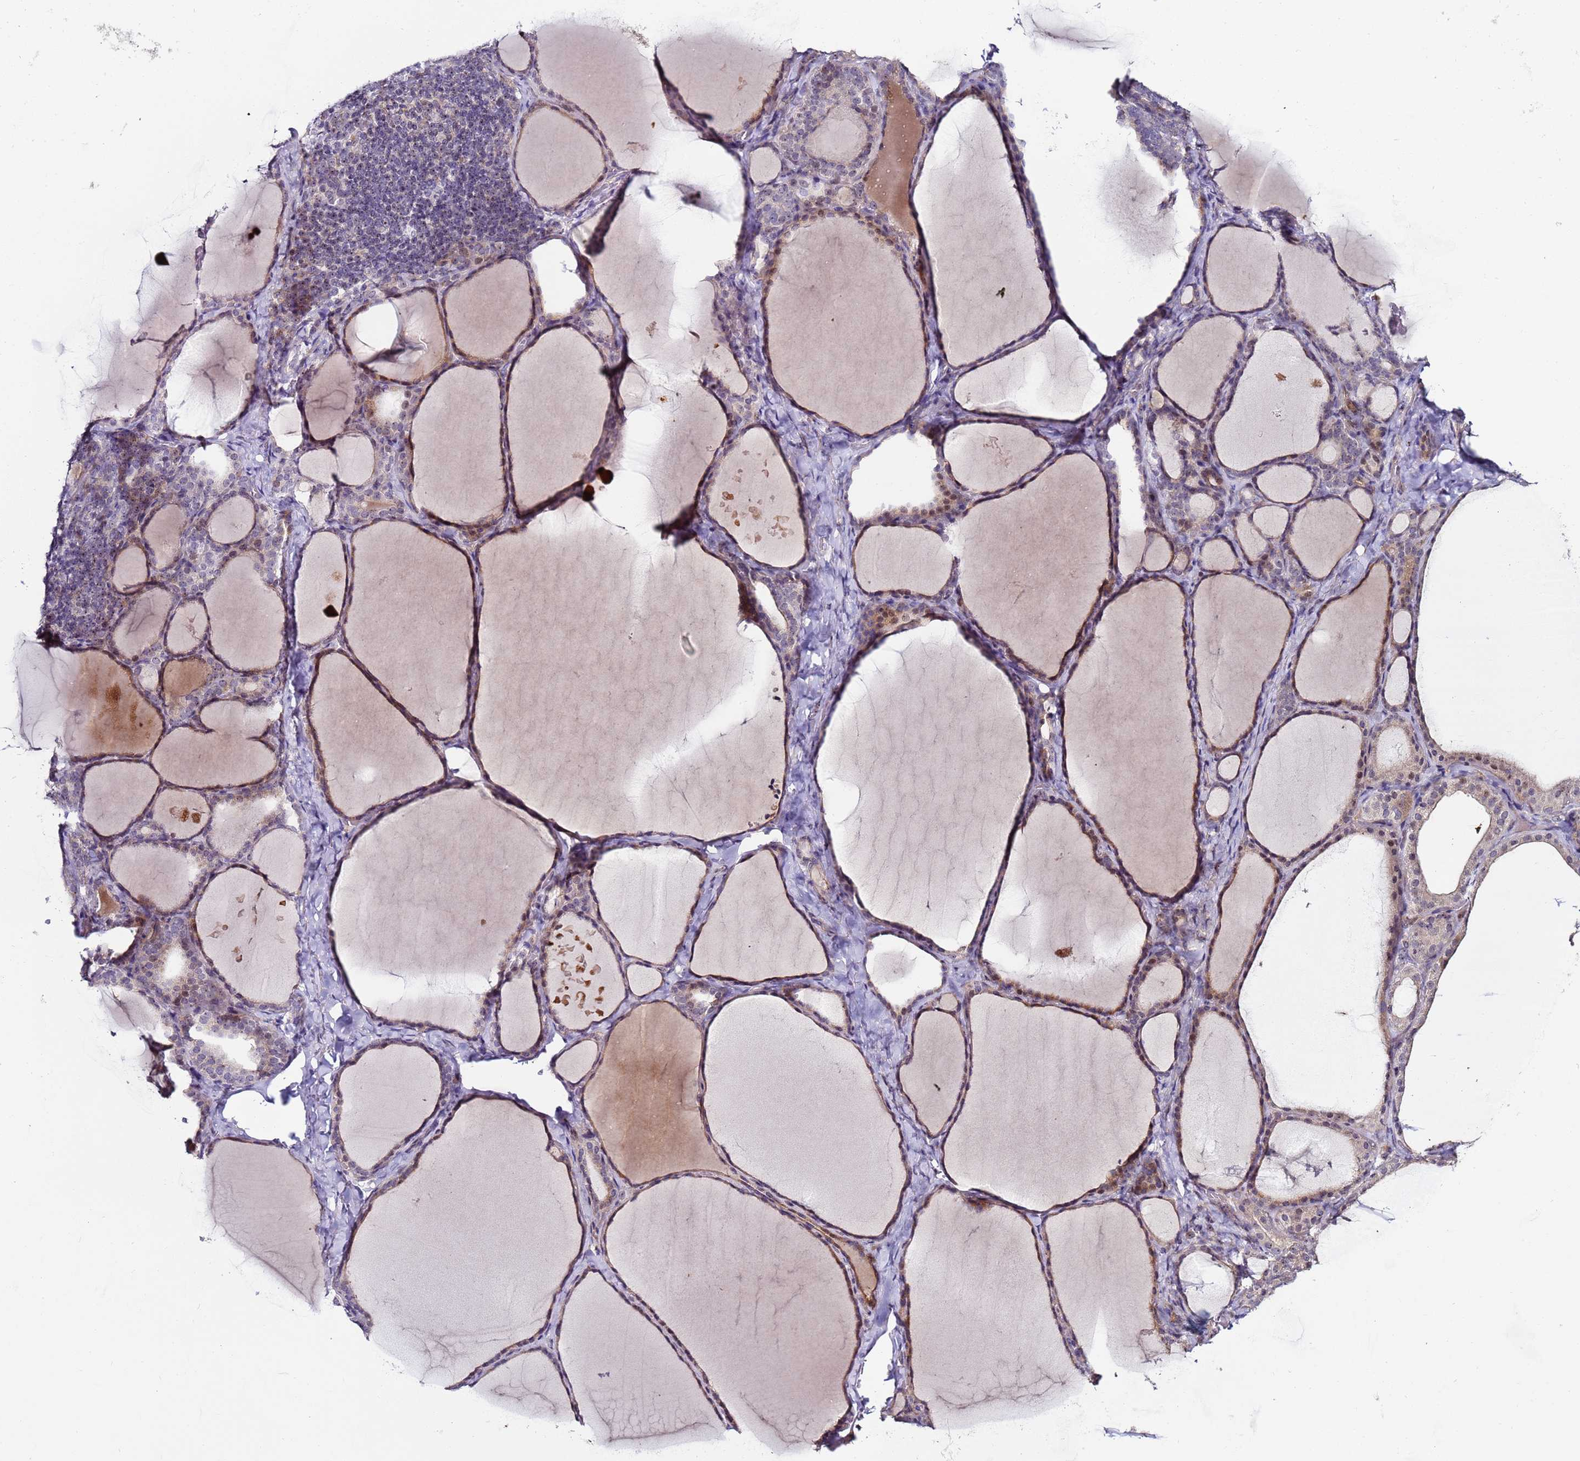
{"staining": {"intensity": "weak", "quantity": "25%-75%", "location": "nuclear"}, "tissue": "thyroid gland", "cell_type": "Glandular cells", "image_type": "normal", "snomed": [{"axis": "morphology", "description": "Normal tissue, NOS"}, {"axis": "topography", "description": "Thyroid gland"}], "caption": "An image showing weak nuclear staining in approximately 25%-75% of glandular cells in unremarkable thyroid gland, as visualized by brown immunohistochemical staining.", "gene": "KRI1", "patient": {"sex": "female", "age": 39}}